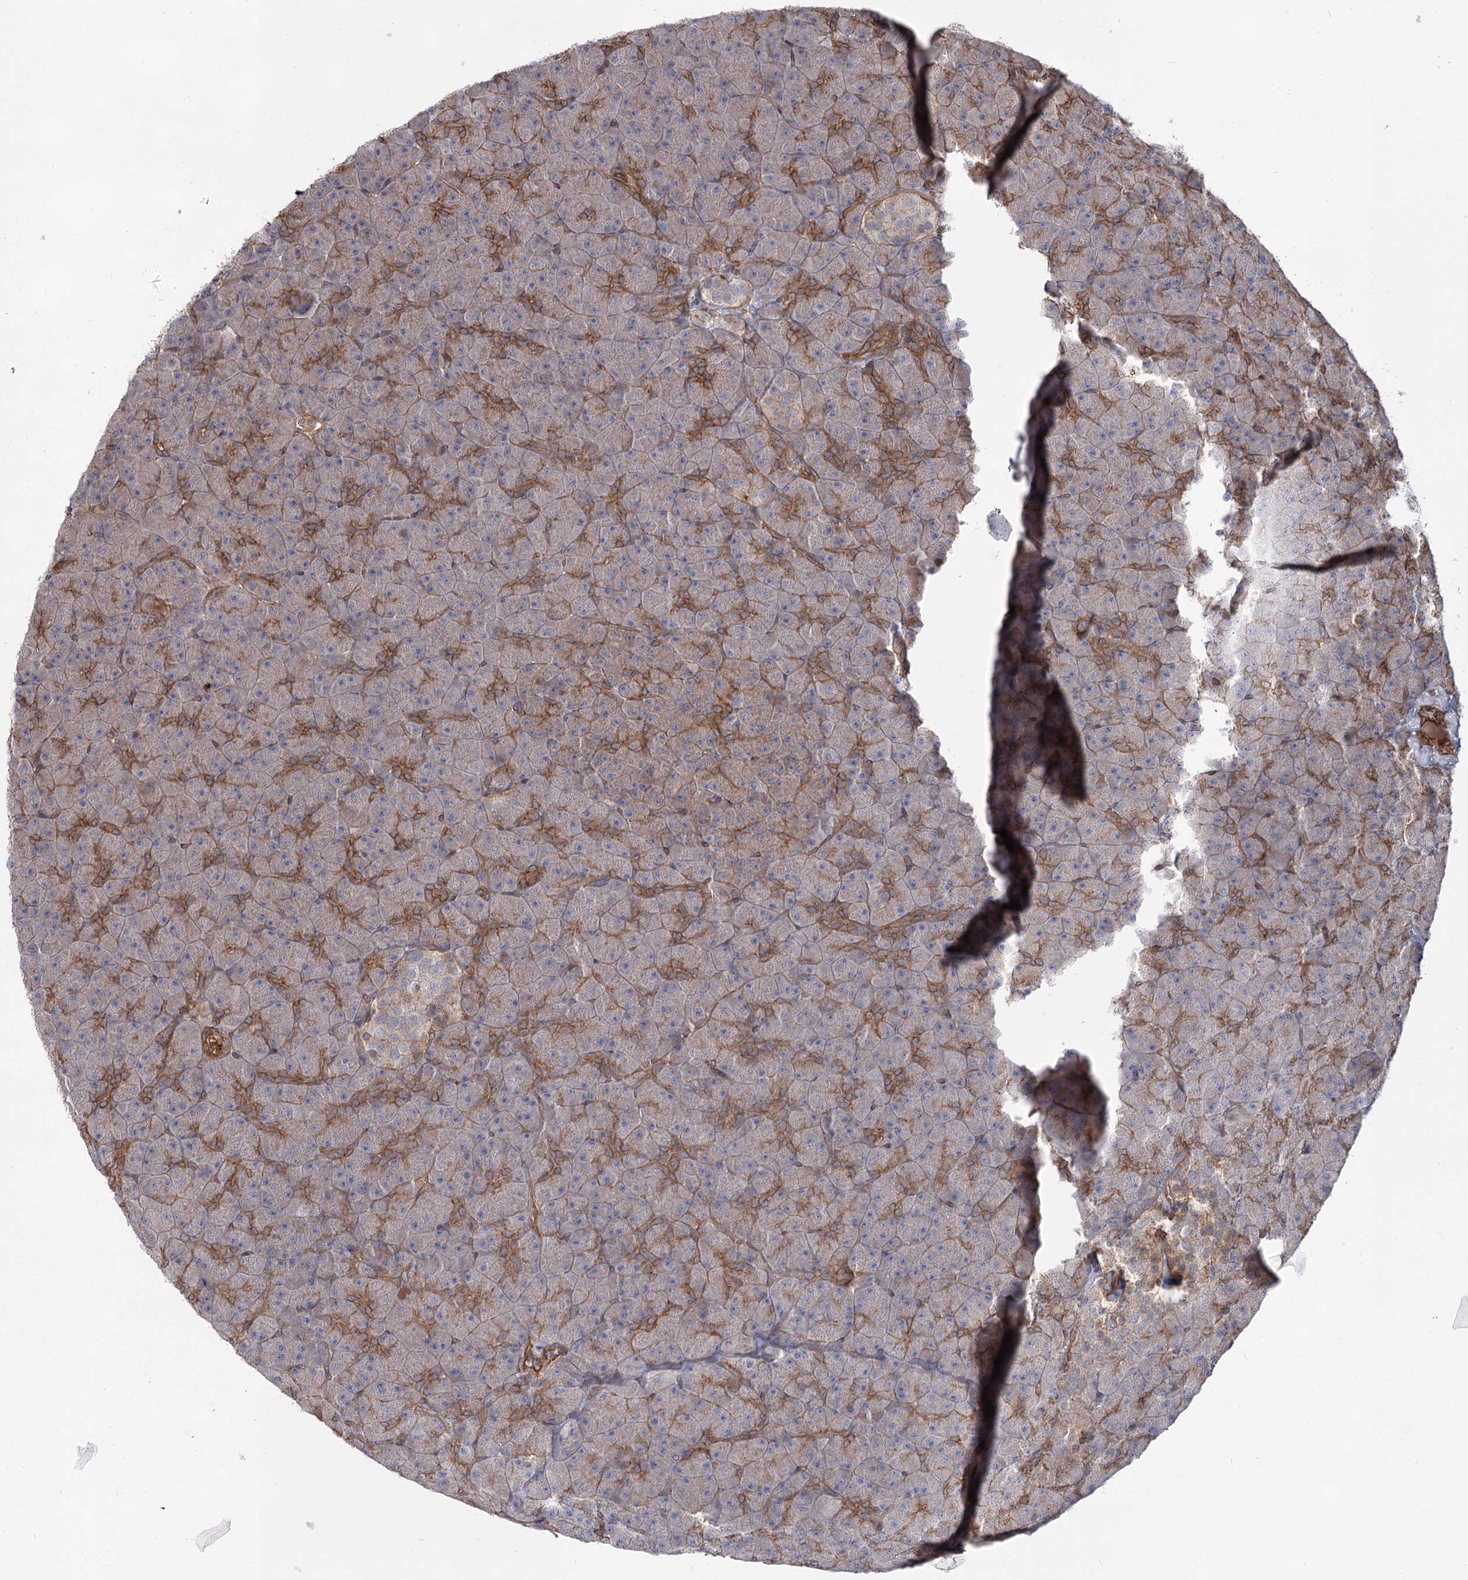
{"staining": {"intensity": "strong", "quantity": "25%-75%", "location": "cytoplasmic/membranous"}, "tissue": "pancreas", "cell_type": "Exocrine glandular cells", "image_type": "normal", "snomed": [{"axis": "morphology", "description": "Normal tissue, NOS"}, {"axis": "topography", "description": "Pancreas"}], "caption": "Pancreas stained with DAB (3,3'-diaminobenzidine) immunohistochemistry shows high levels of strong cytoplasmic/membranous expression in about 25%-75% of exocrine glandular cells.", "gene": "IQSEC1", "patient": {"sex": "male", "age": 36}}